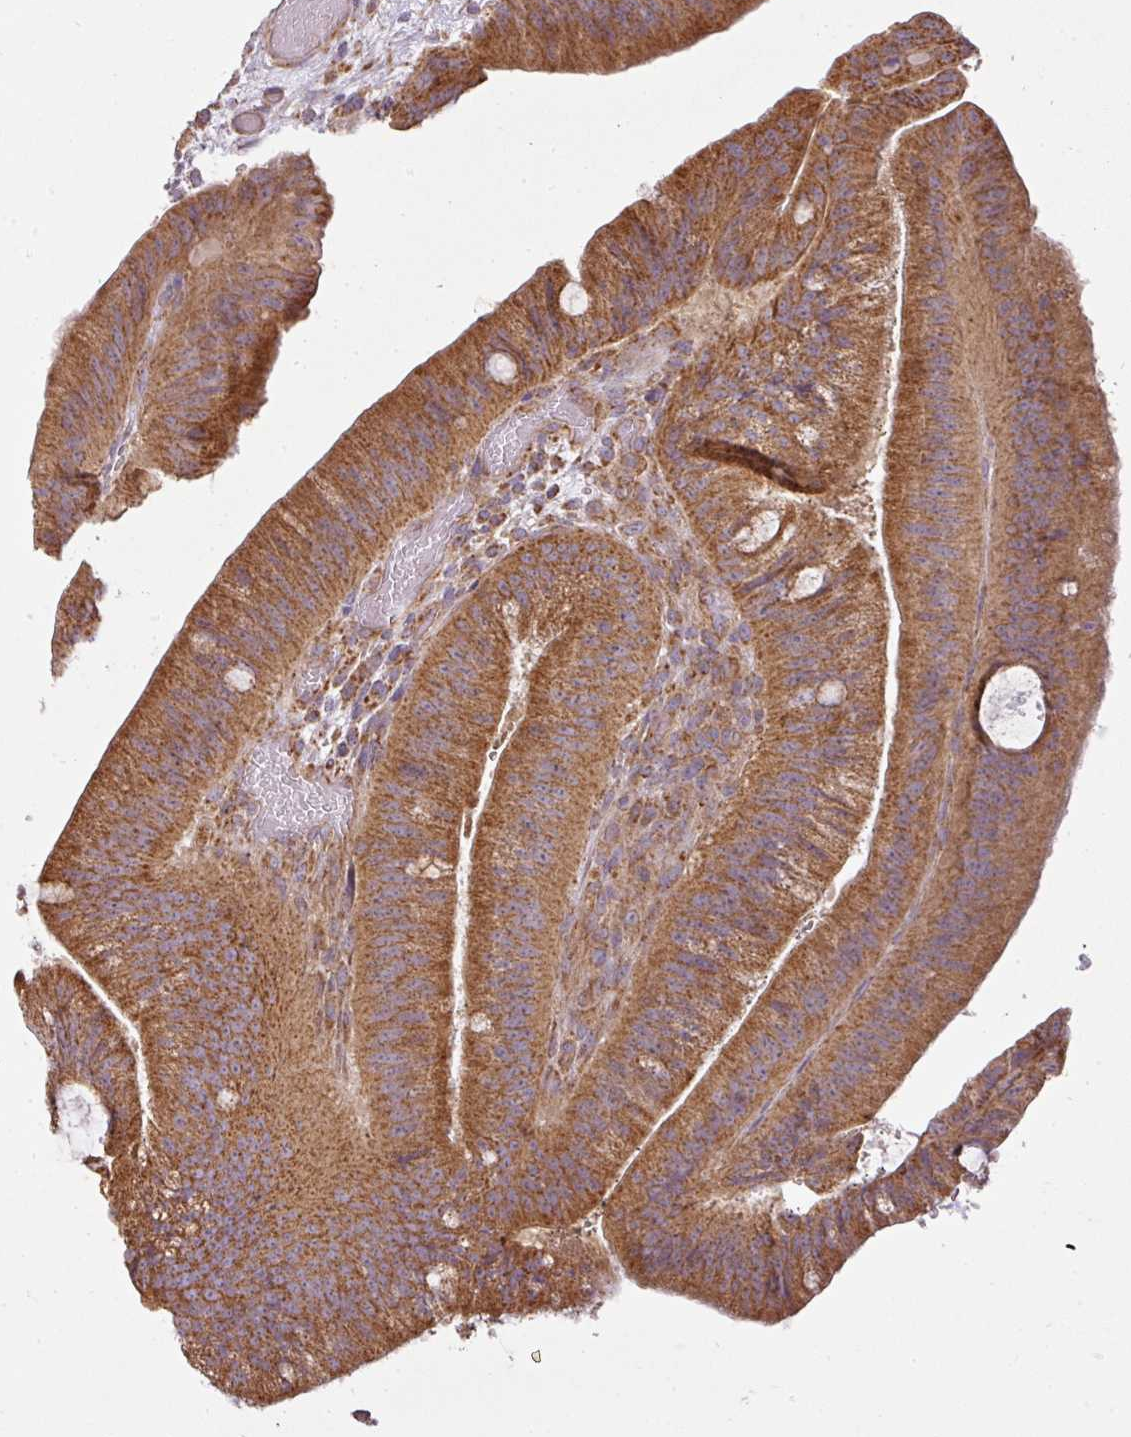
{"staining": {"intensity": "moderate", "quantity": ">75%", "location": "cytoplasmic/membranous"}, "tissue": "colorectal cancer", "cell_type": "Tumor cells", "image_type": "cancer", "snomed": [{"axis": "morphology", "description": "Adenocarcinoma, NOS"}, {"axis": "topography", "description": "Colon"}], "caption": "A brown stain shows moderate cytoplasmic/membranous expression of a protein in colorectal cancer tumor cells. The staining was performed using DAB (3,3'-diaminobenzidine) to visualize the protein expression in brown, while the nuclei were stained in blue with hematoxylin (Magnification: 20x).", "gene": "ZNF211", "patient": {"sex": "female", "age": 43}}